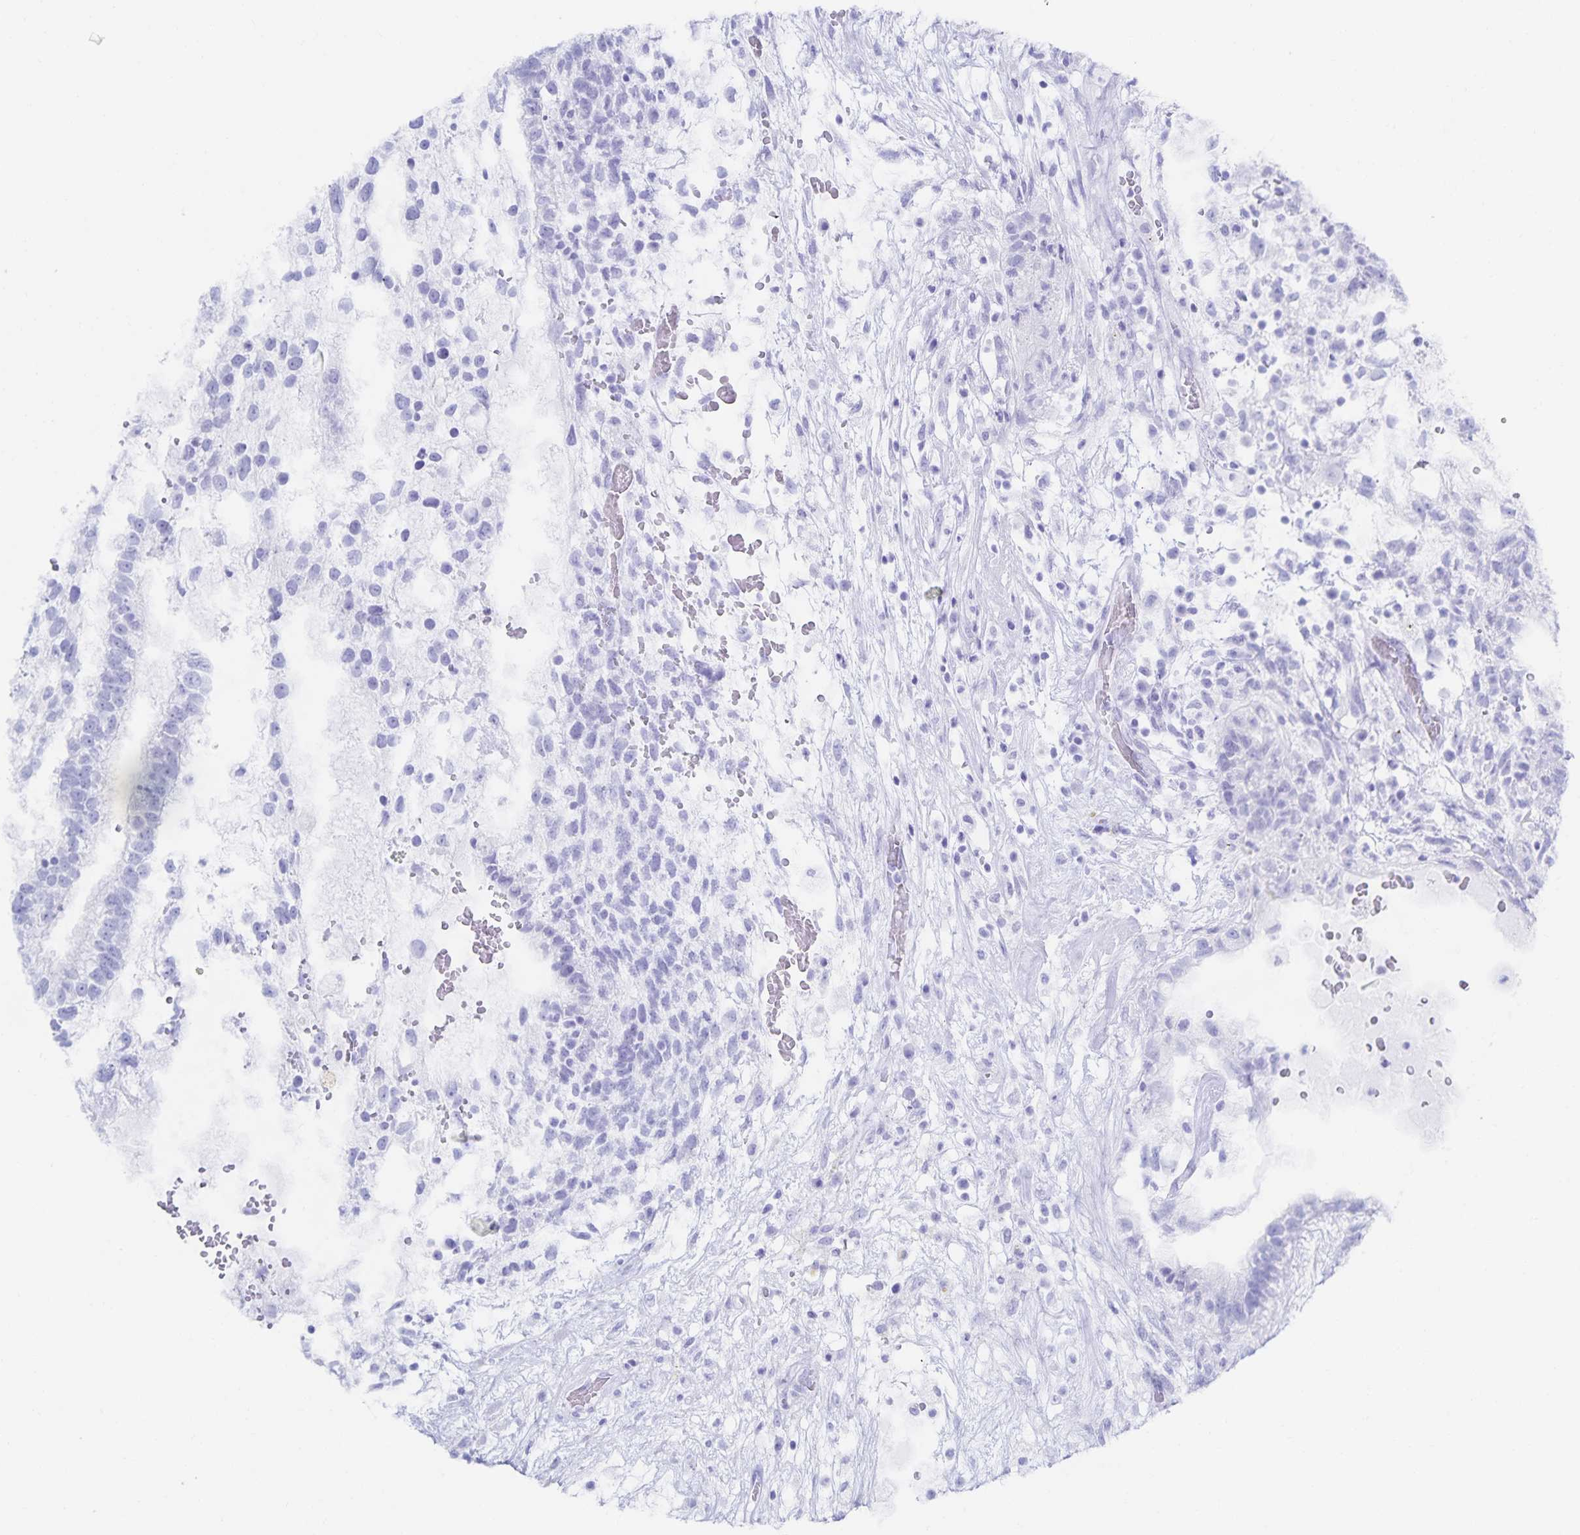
{"staining": {"intensity": "negative", "quantity": "none", "location": "none"}, "tissue": "testis cancer", "cell_type": "Tumor cells", "image_type": "cancer", "snomed": [{"axis": "morphology", "description": "Normal tissue, NOS"}, {"axis": "morphology", "description": "Carcinoma, Embryonal, NOS"}, {"axis": "topography", "description": "Testis"}], "caption": "Testis cancer was stained to show a protein in brown. There is no significant positivity in tumor cells.", "gene": "SNTN", "patient": {"sex": "male", "age": 32}}